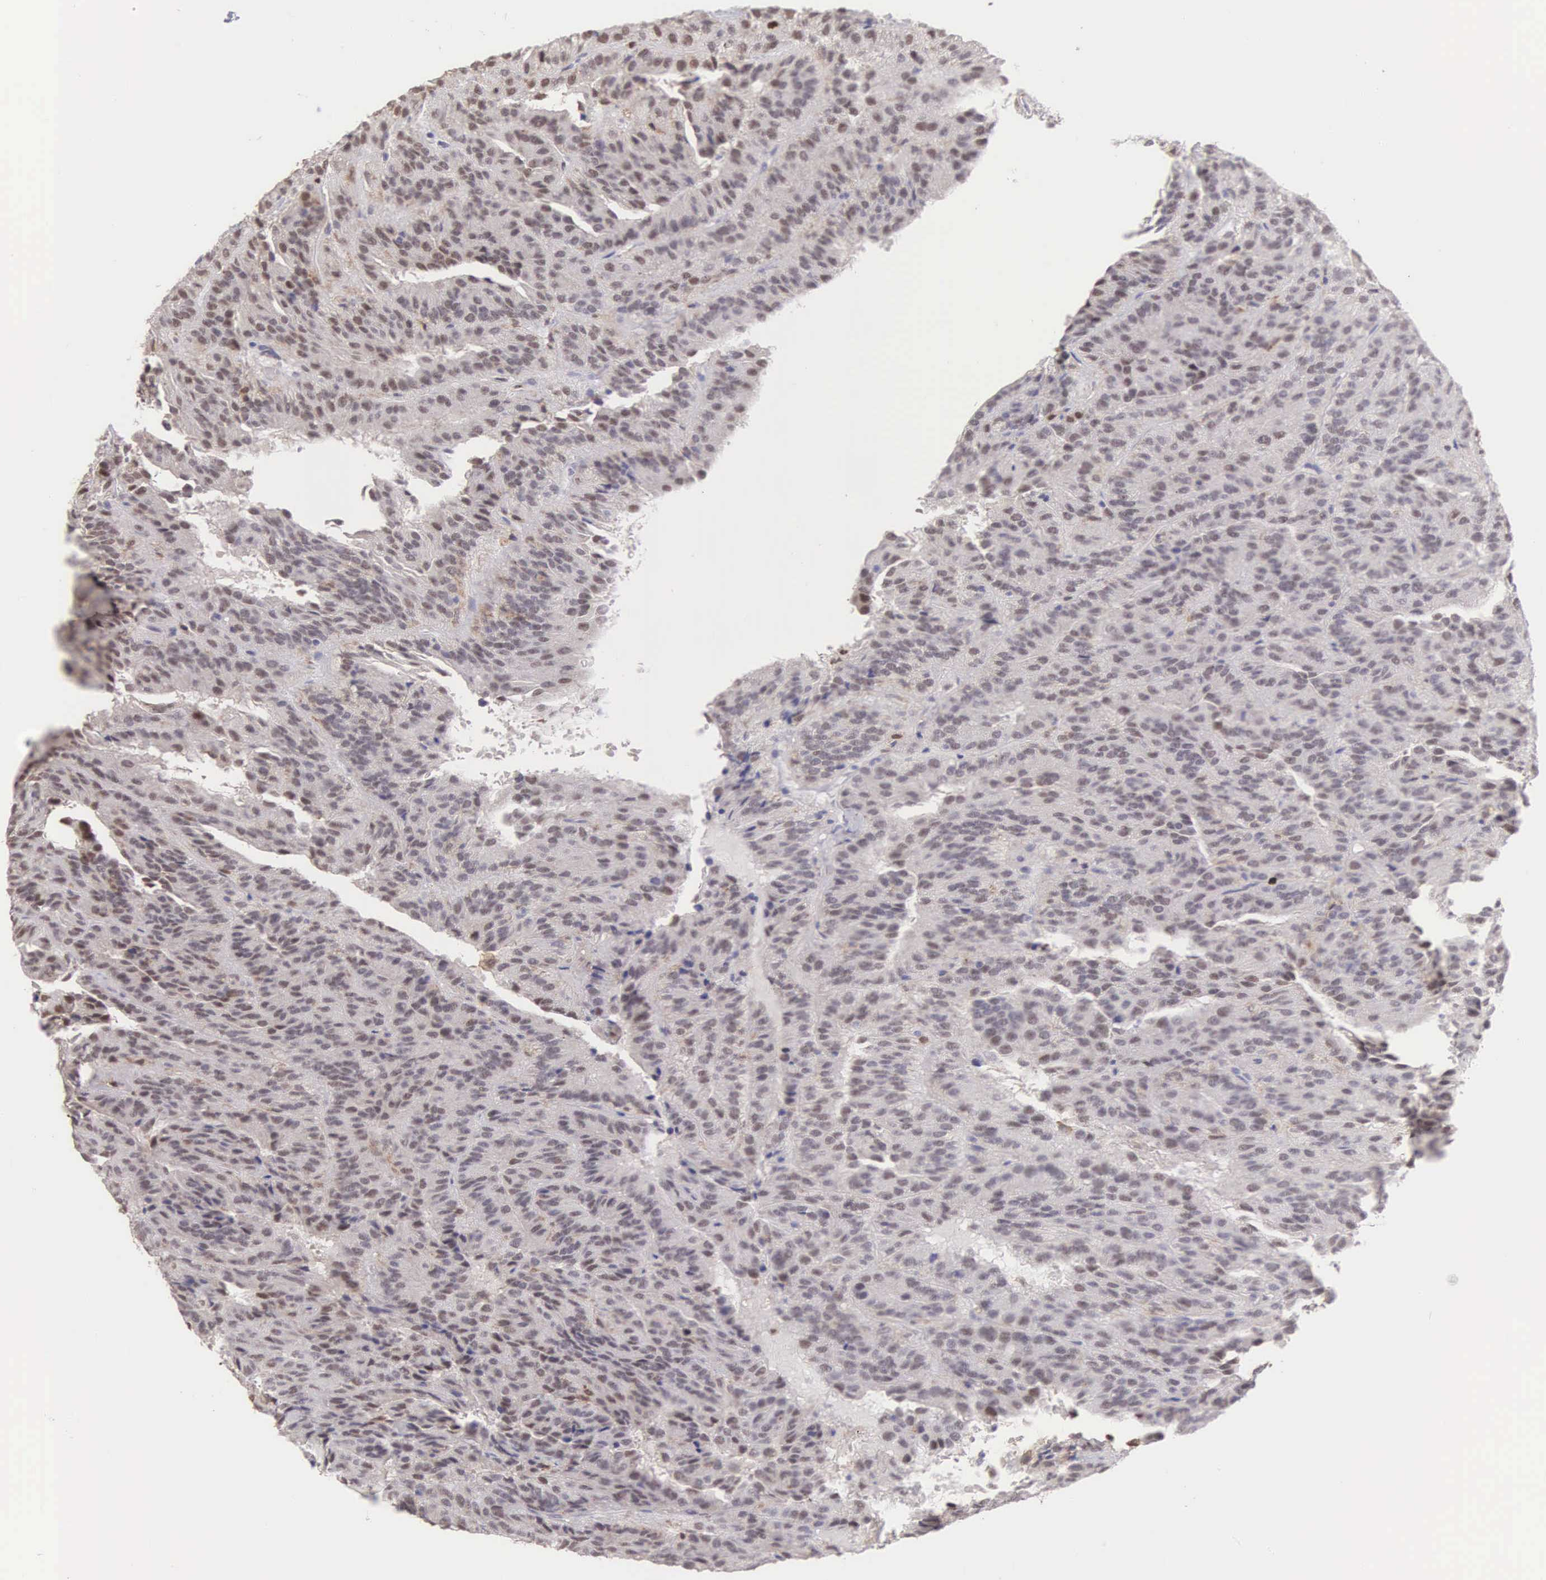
{"staining": {"intensity": "weak", "quantity": "<25%", "location": "nuclear"}, "tissue": "renal cancer", "cell_type": "Tumor cells", "image_type": "cancer", "snomed": [{"axis": "morphology", "description": "Adenocarcinoma, NOS"}, {"axis": "topography", "description": "Kidney"}], "caption": "Immunohistochemistry micrograph of neoplastic tissue: adenocarcinoma (renal) stained with DAB (3,3'-diaminobenzidine) displays no significant protein expression in tumor cells.", "gene": "GRK3", "patient": {"sex": "male", "age": 46}}